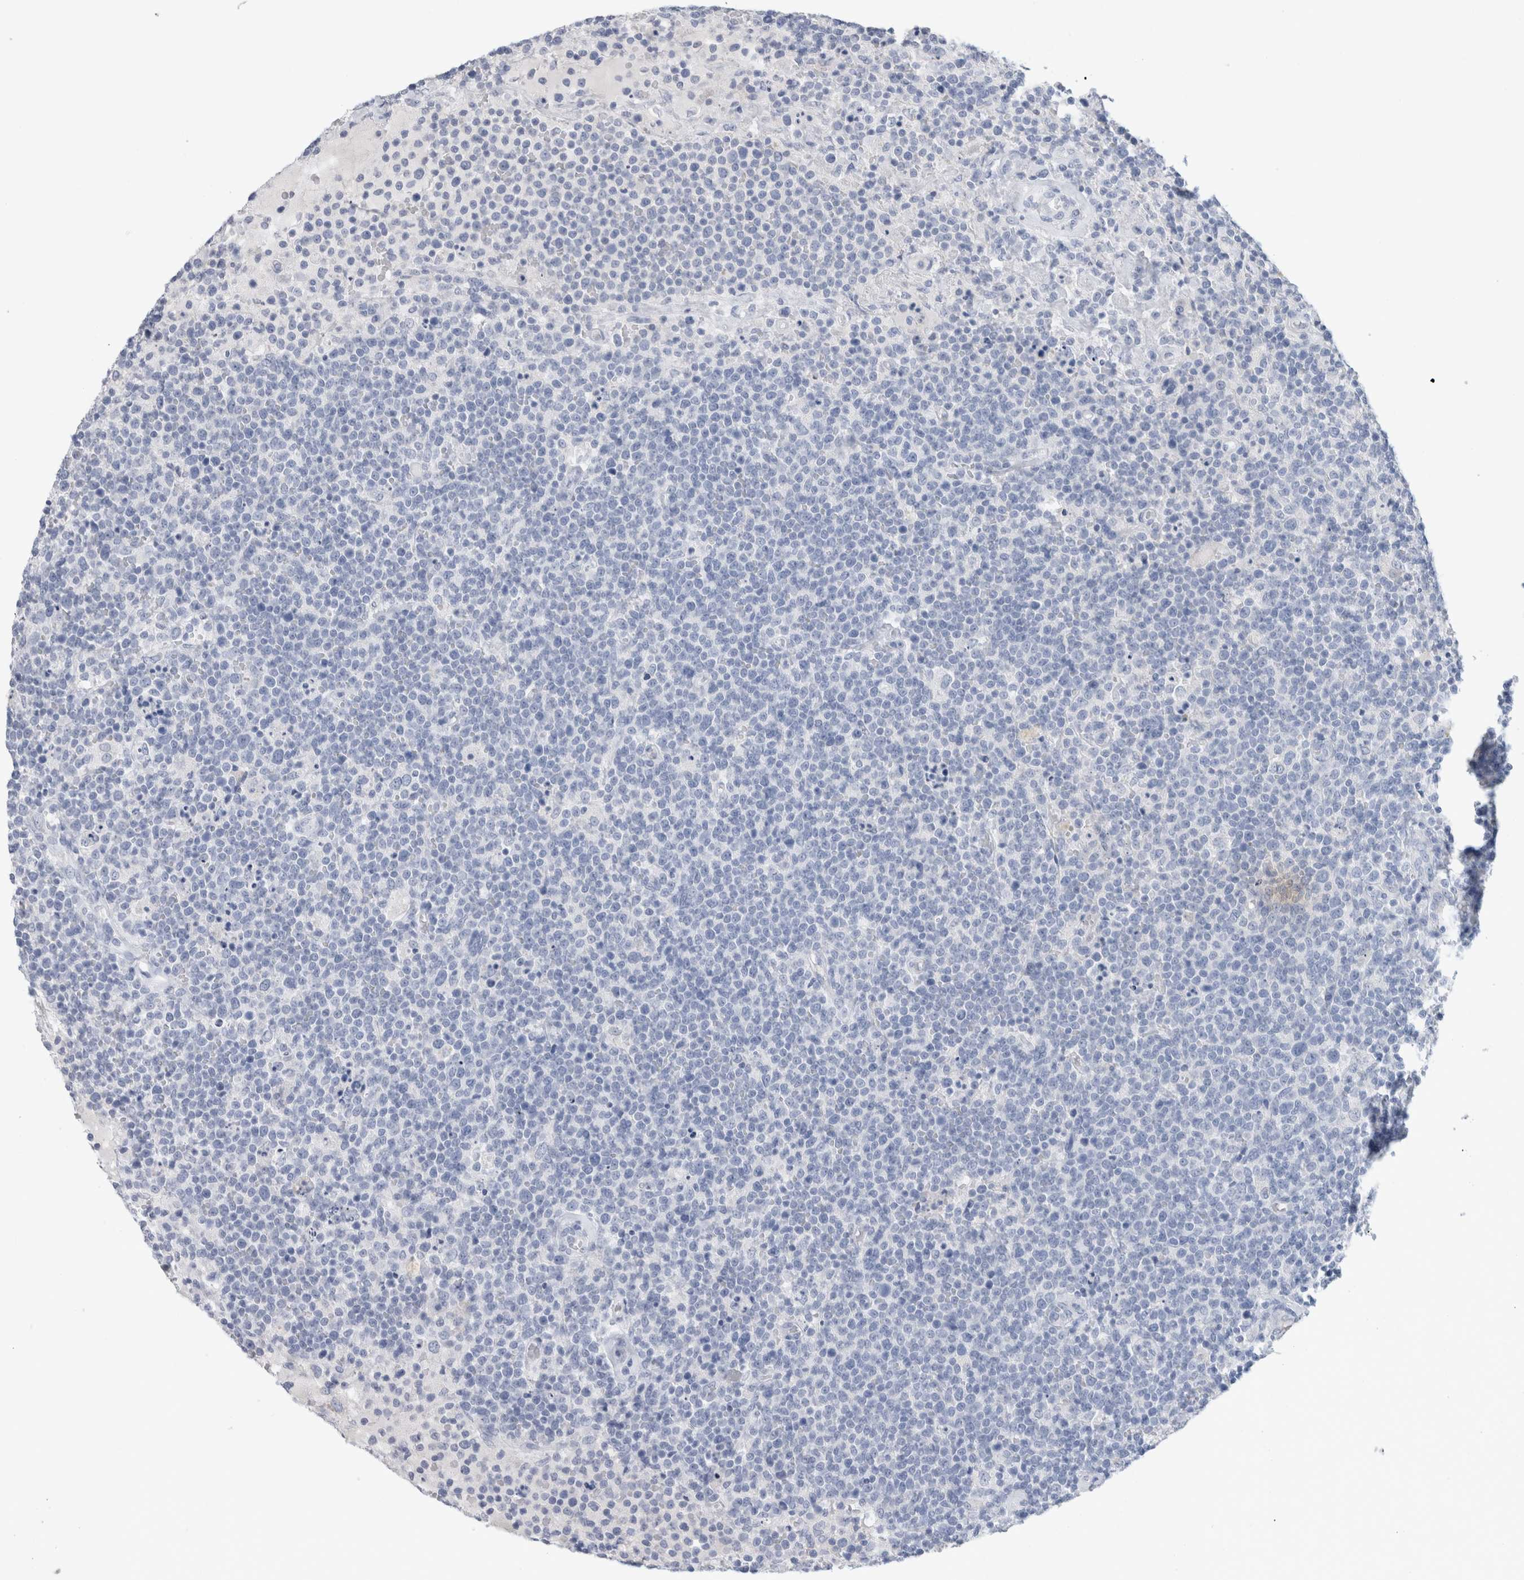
{"staining": {"intensity": "negative", "quantity": "none", "location": "none"}, "tissue": "lymphoma", "cell_type": "Tumor cells", "image_type": "cancer", "snomed": [{"axis": "morphology", "description": "Malignant lymphoma, non-Hodgkin's type, High grade"}, {"axis": "topography", "description": "Lymph node"}], "caption": "A photomicrograph of lymphoma stained for a protein exhibits no brown staining in tumor cells.", "gene": "BCAN", "patient": {"sex": "male", "age": 61}}